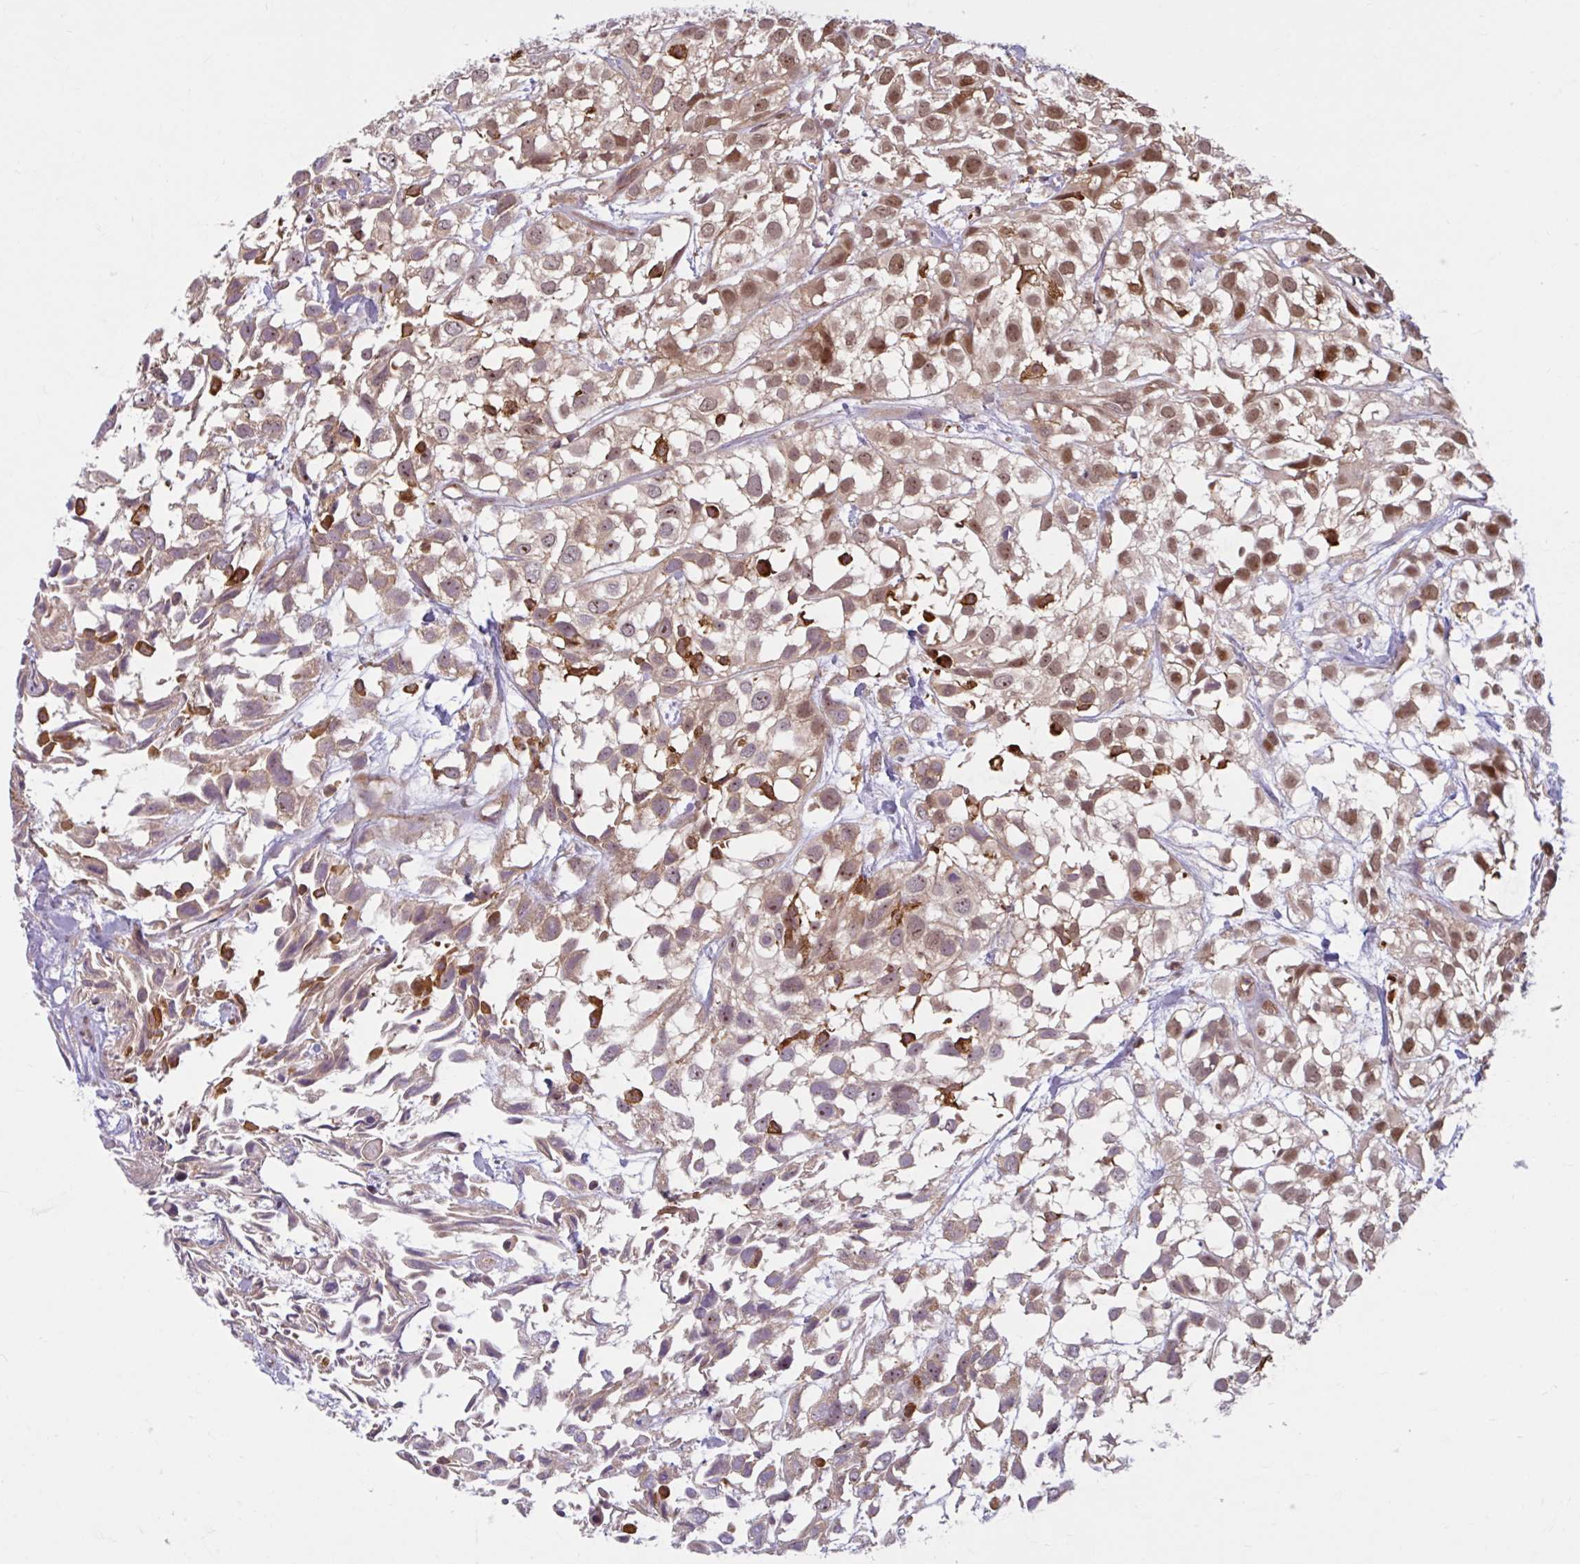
{"staining": {"intensity": "strong", "quantity": "25%-75%", "location": "nuclear"}, "tissue": "urothelial cancer", "cell_type": "Tumor cells", "image_type": "cancer", "snomed": [{"axis": "morphology", "description": "Urothelial carcinoma, High grade"}, {"axis": "topography", "description": "Urinary bladder"}], "caption": "DAB immunohistochemical staining of urothelial cancer exhibits strong nuclear protein positivity in about 25%-75% of tumor cells.", "gene": "HMBS", "patient": {"sex": "male", "age": 56}}